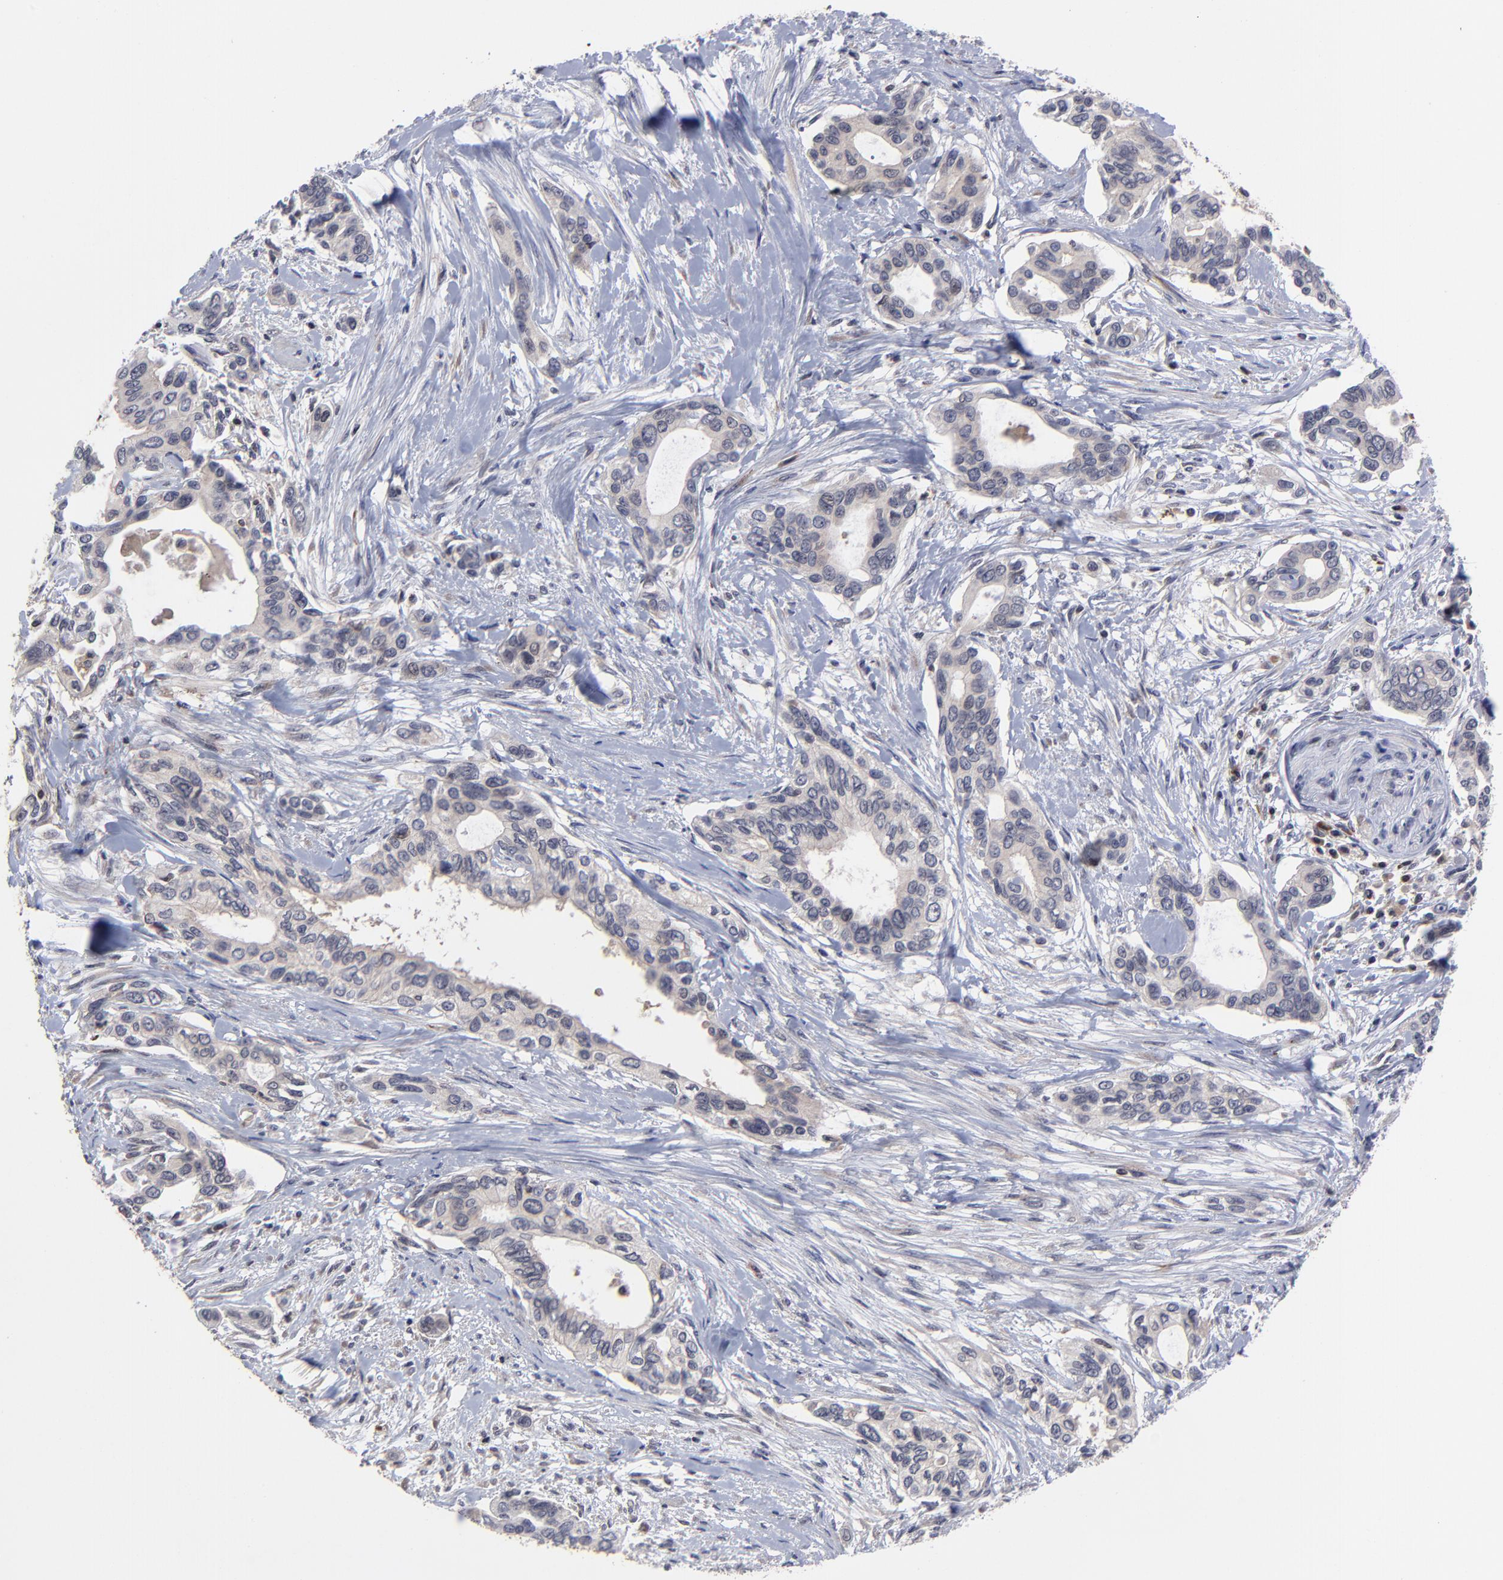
{"staining": {"intensity": "negative", "quantity": "none", "location": "none"}, "tissue": "pancreatic cancer", "cell_type": "Tumor cells", "image_type": "cancer", "snomed": [{"axis": "morphology", "description": "Adenocarcinoma, NOS"}, {"axis": "topography", "description": "Pancreas"}], "caption": "Tumor cells are negative for protein expression in human pancreatic cancer (adenocarcinoma).", "gene": "UBE2L6", "patient": {"sex": "female", "age": 60}}